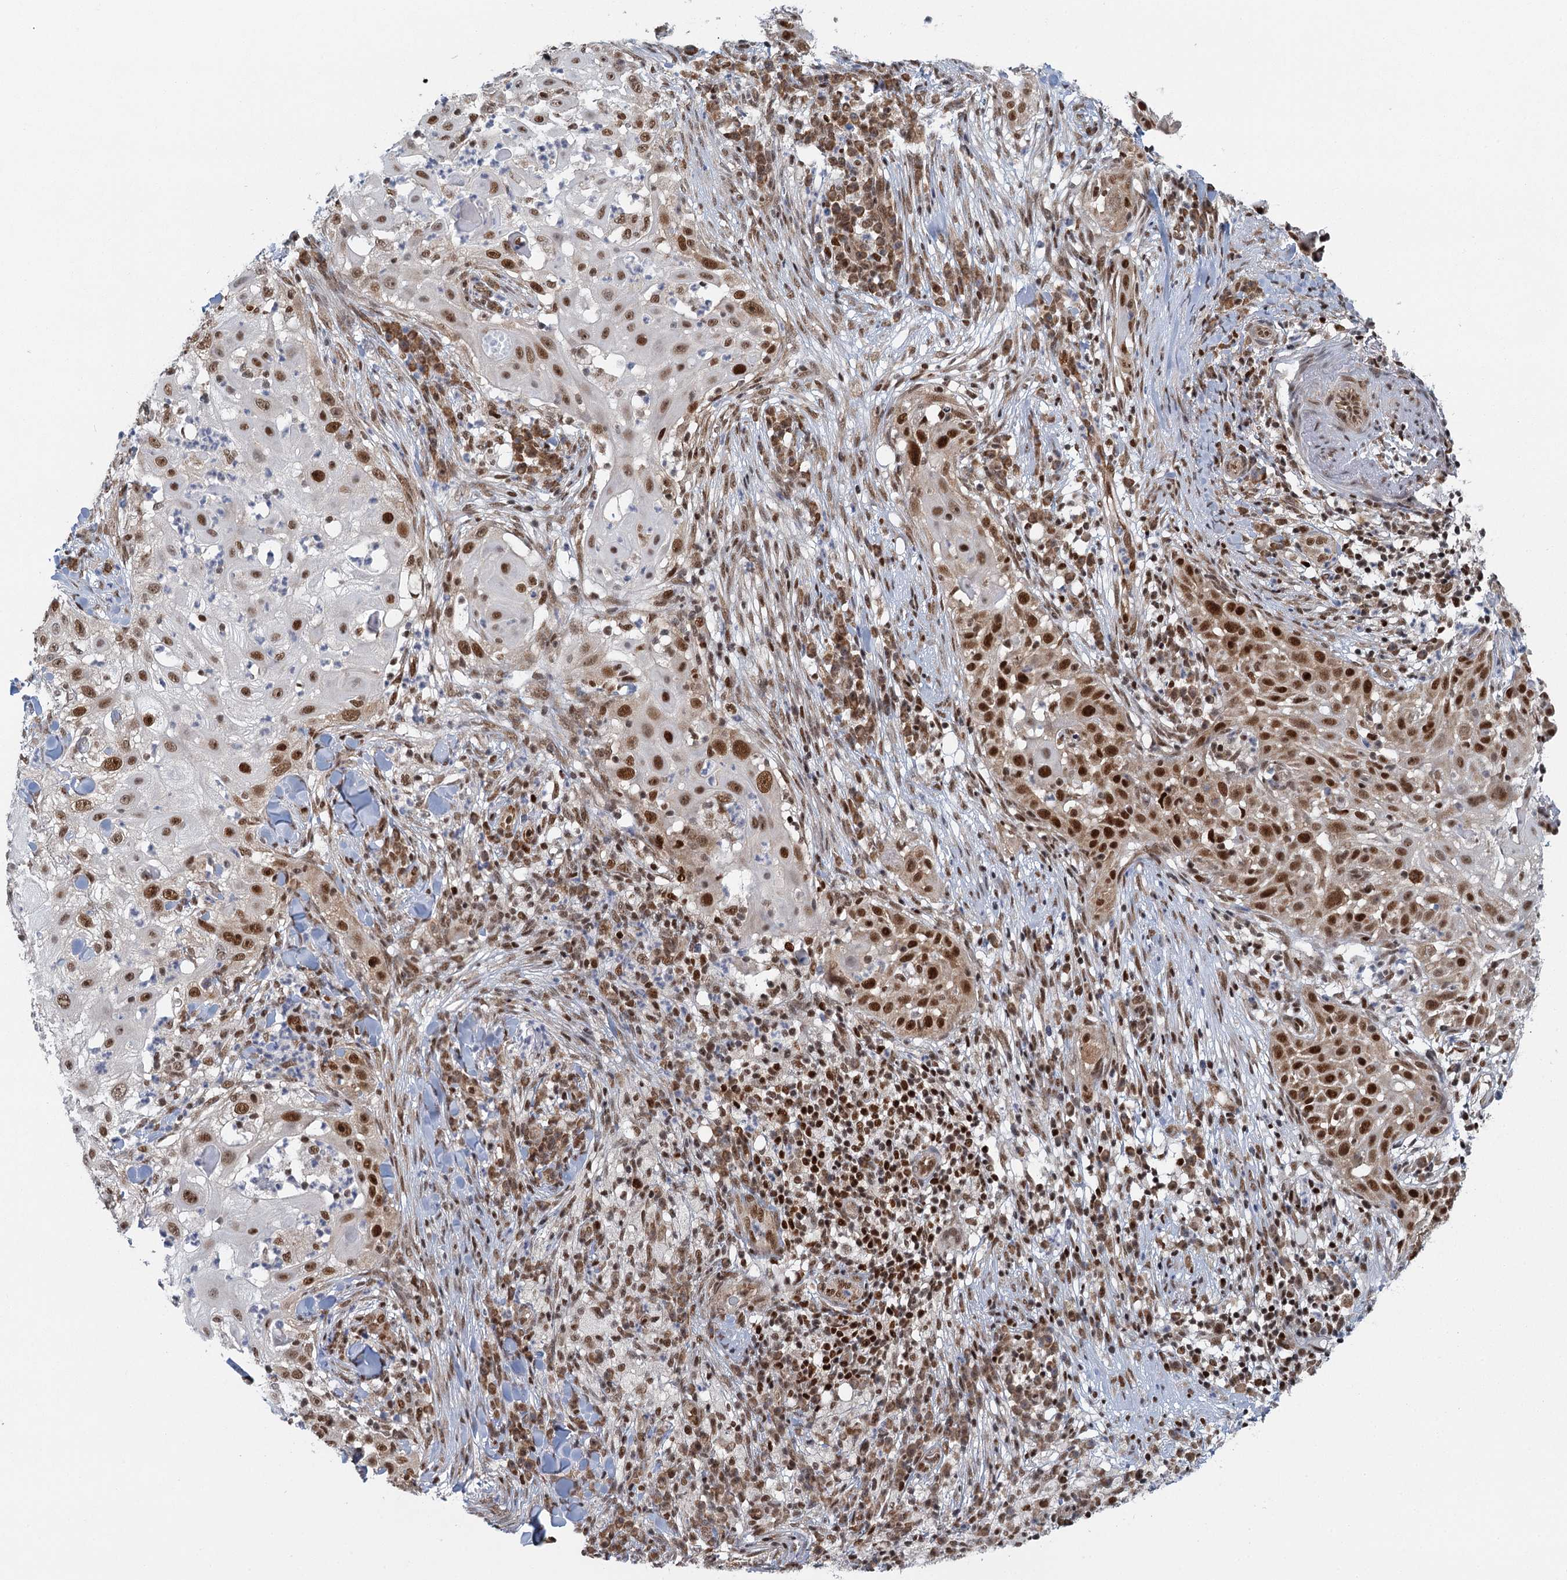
{"staining": {"intensity": "strong", "quantity": "25%-75%", "location": "nuclear"}, "tissue": "skin cancer", "cell_type": "Tumor cells", "image_type": "cancer", "snomed": [{"axis": "morphology", "description": "Squamous cell carcinoma, NOS"}, {"axis": "topography", "description": "Skin"}], "caption": "IHC of skin squamous cell carcinoma demonstrates high levels of strong nuclear staining in about 25%-75% of tumor cells. The staining was performed using DAB (3,3'-diaminobenzidine), with brown indicating positive protein expression. Nuclei are stained blue with hematoxylin.", "gene": "GPATCH11", "patient": {"sex": "female", "age": 44}}